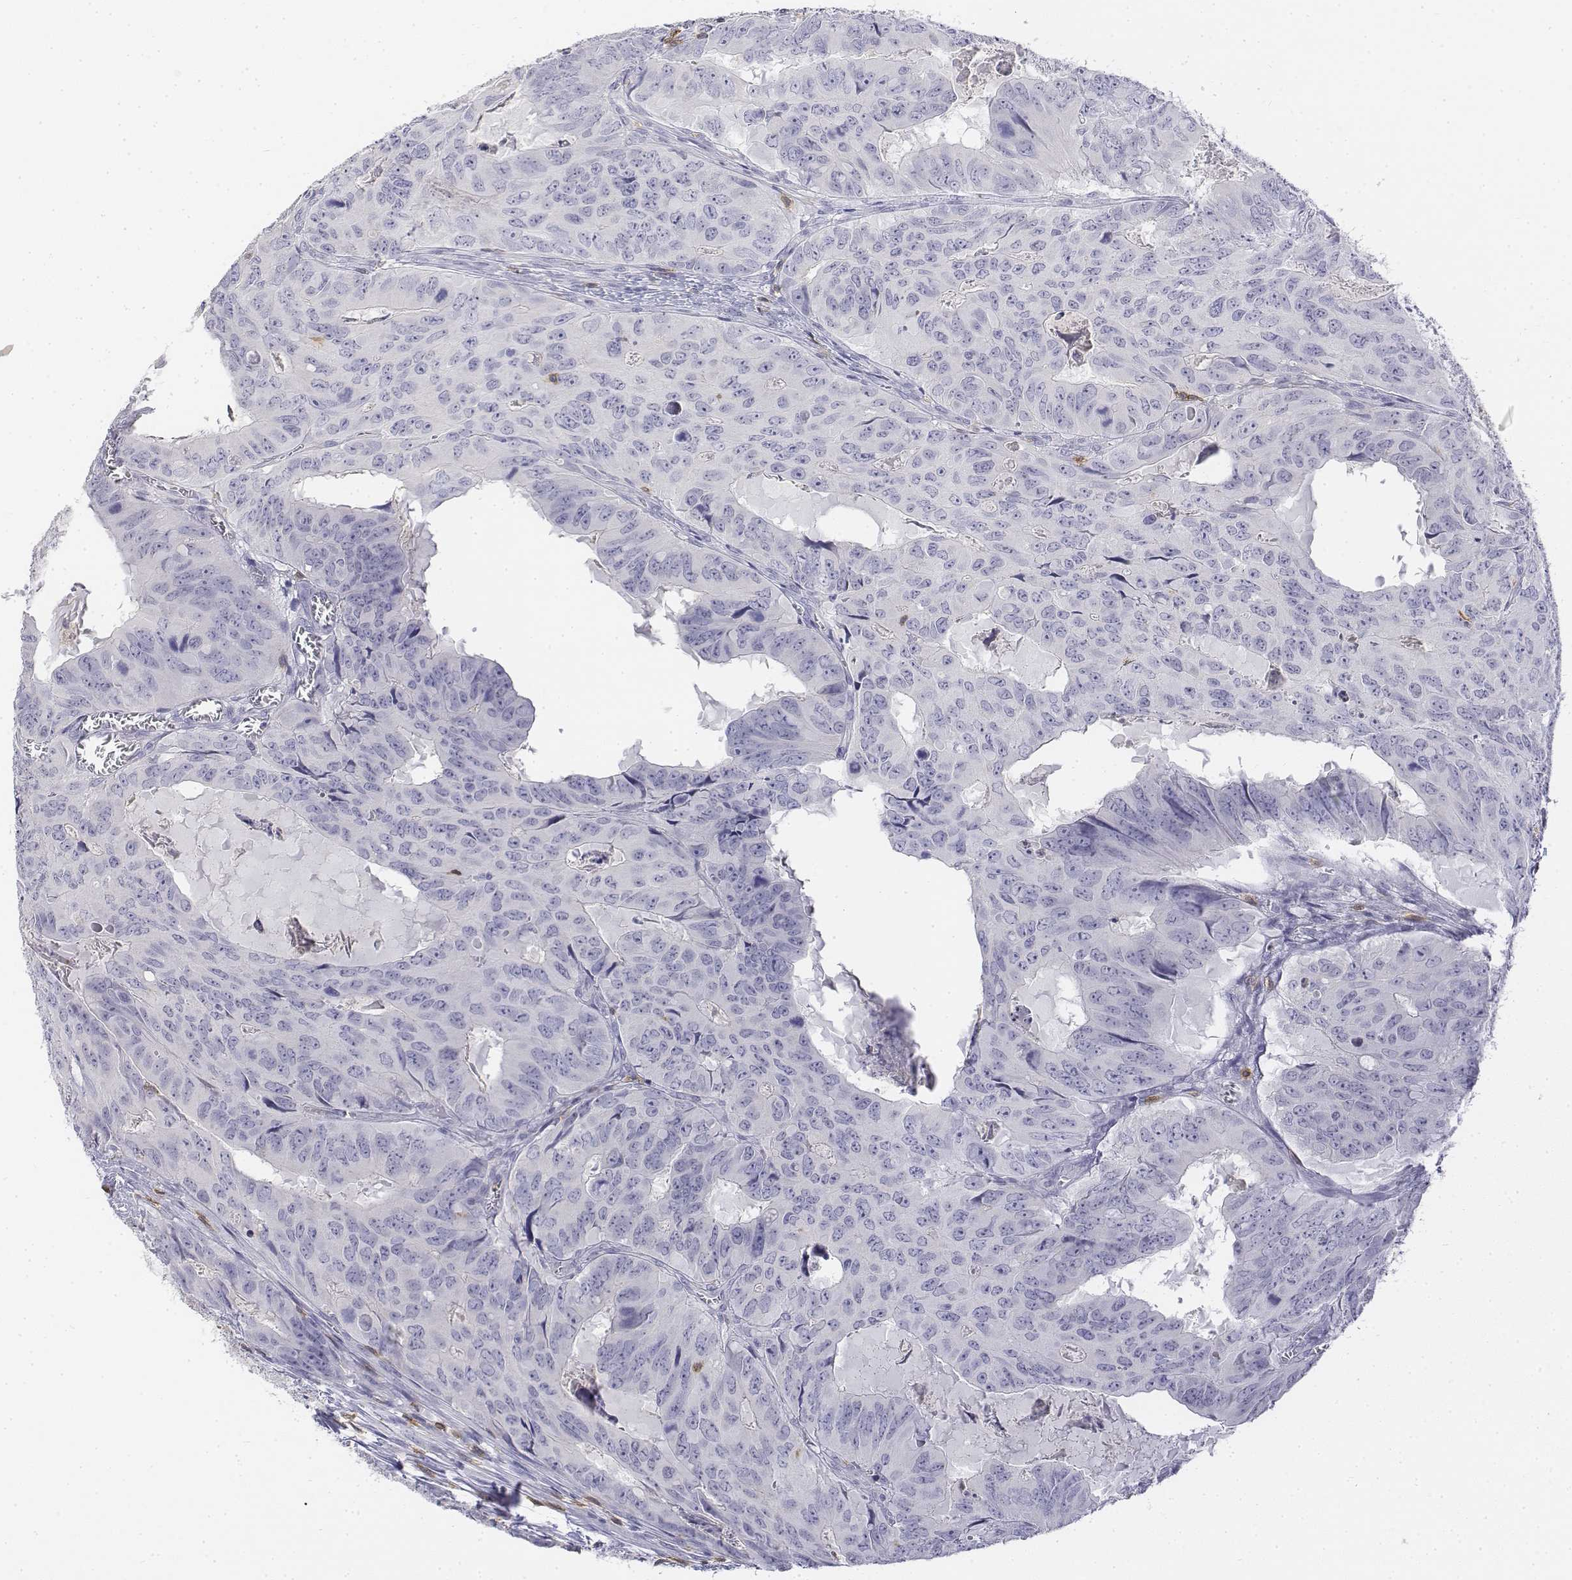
{"staining": {"intensity": "negative", "quantity": "none", "location": "none"}, "tissue": "colorectal cancer", "cell_type": "Tumor cells", "image_type": "cancer", "snomed": [{"axis": "morphology", "description": "Adenocarcinoma, NOS"}, {"axis": "topography", "description": "Colon"}], "caption": "DAB (3,3'-diaminobenzidine) immunohistochemical staining of colorectal cancer reveals no significant staining in tumor cells.", "gene": "CD3E", "patient": {"sex": "male", "age": 79}}